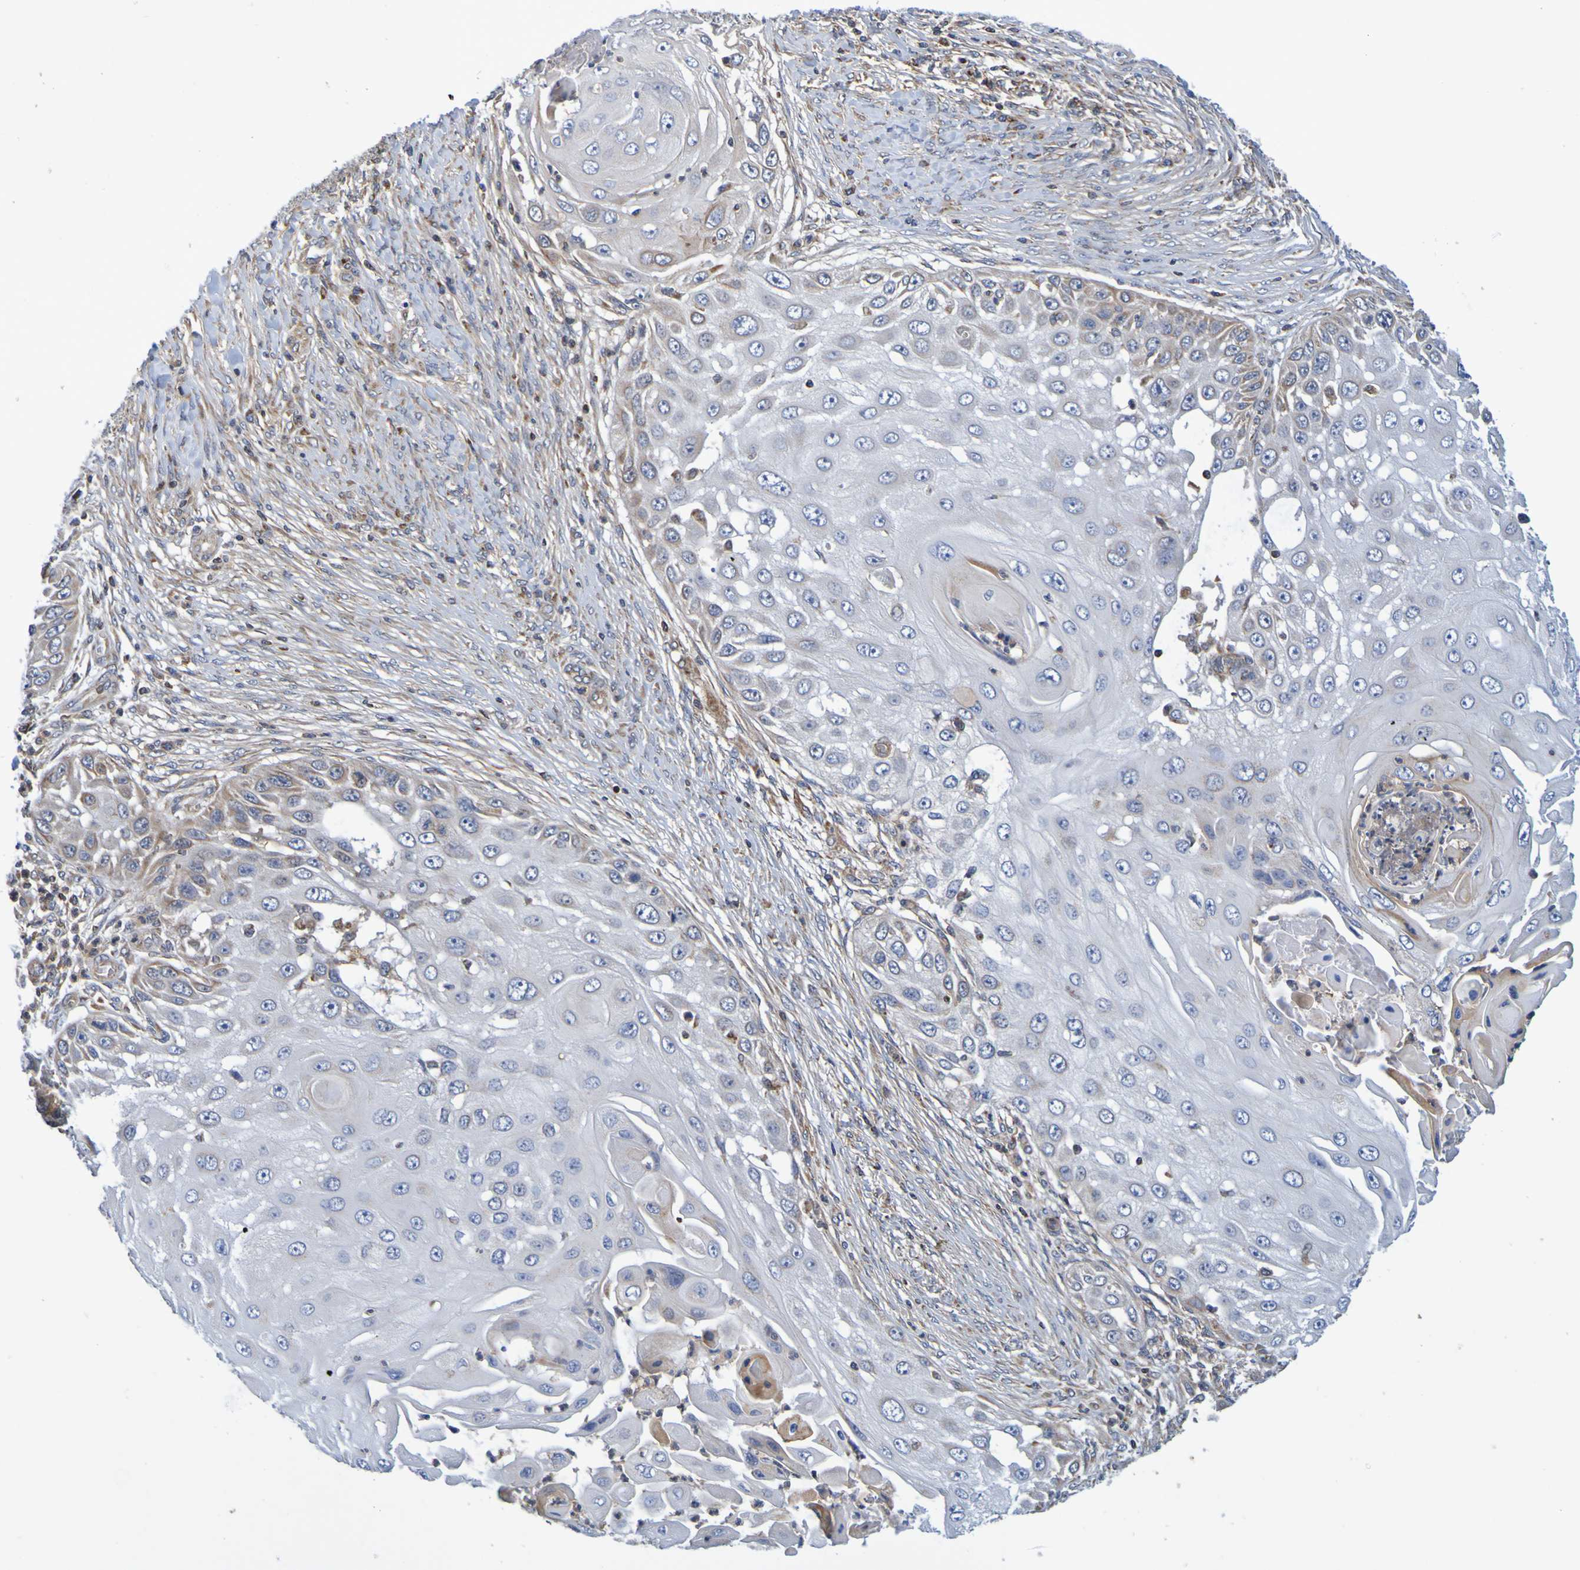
{"staining": {"intensity": "moderate", "quantity": "<25%", "location": "cytoplasmic/membranous"}, "tissue": "skin cancer", "cell_type": "Tumor cells", "image_type": "cancer", "snomed": [{"axis": "morphology", "description": "Squamous cell carcinoma, NOS"}, {"axis": "topography", "description": "Skin"}], "caption": "Protein staining exhibits moderate cytoplasmic/membranous expression in approximately <25% of tumor cells in squamous cell carcinoma (skin).", "gene": "CCDC51", "patient": {"sex": "female", "age": 44}}